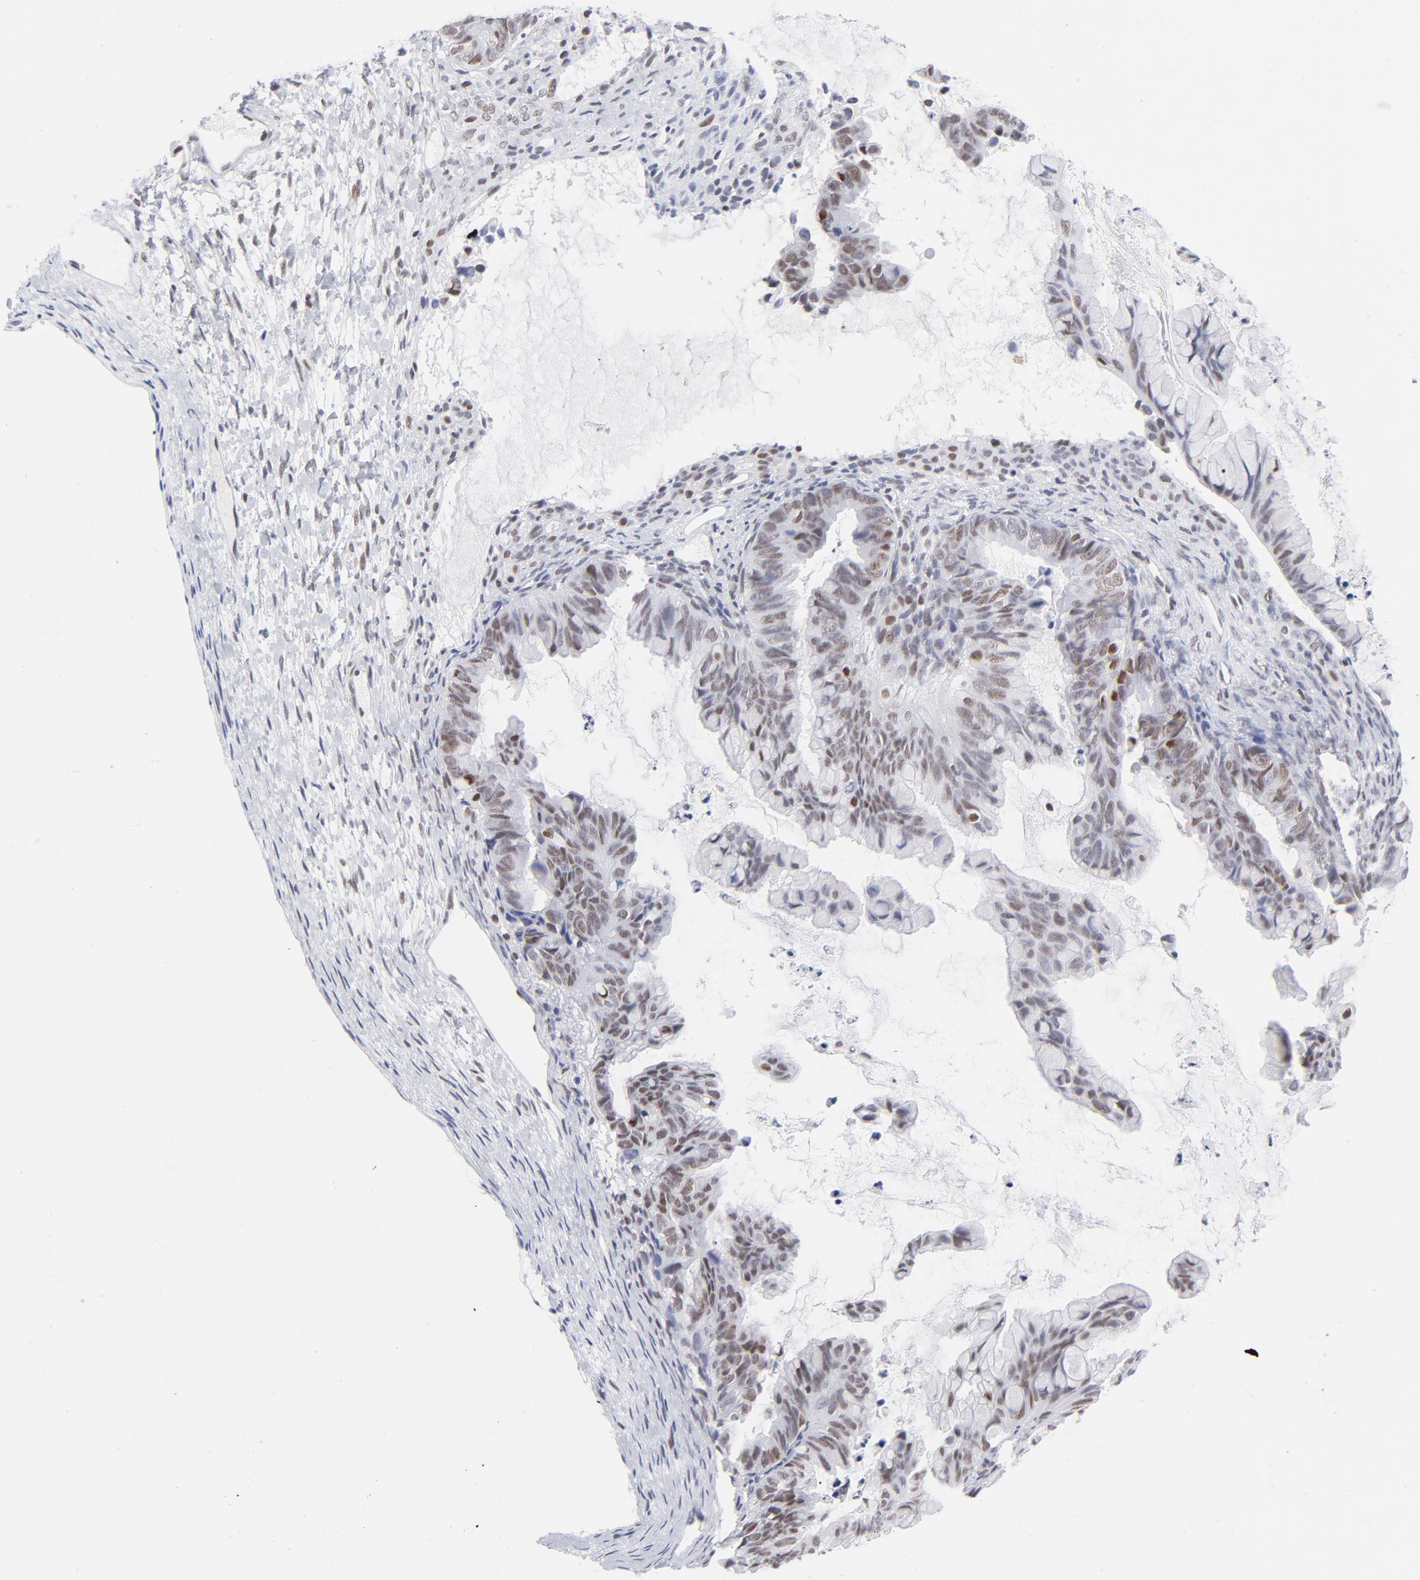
{"staining": {"intensity": "weak", "quantity": "25%-75%", "location": "nuclear"}, "tissue": "ovarian cancer", "cell_type": "Tumor cells", "image_type": "cancer", "snomed": [{"axis": "morphology", "description": "Cystadenocarcinoma, mucinous, NOS"}, {"axis": "topography", "description": "Ovary"}], "caption": "Immunohistochemical staining of ovarian mucinous cystadenocarcinoma exhibits weak nuclear protein positivity in approximately 25%-75% of tumor cells.", "gene": "ATF2", "patient": {"sex": "female", "age": 36}}